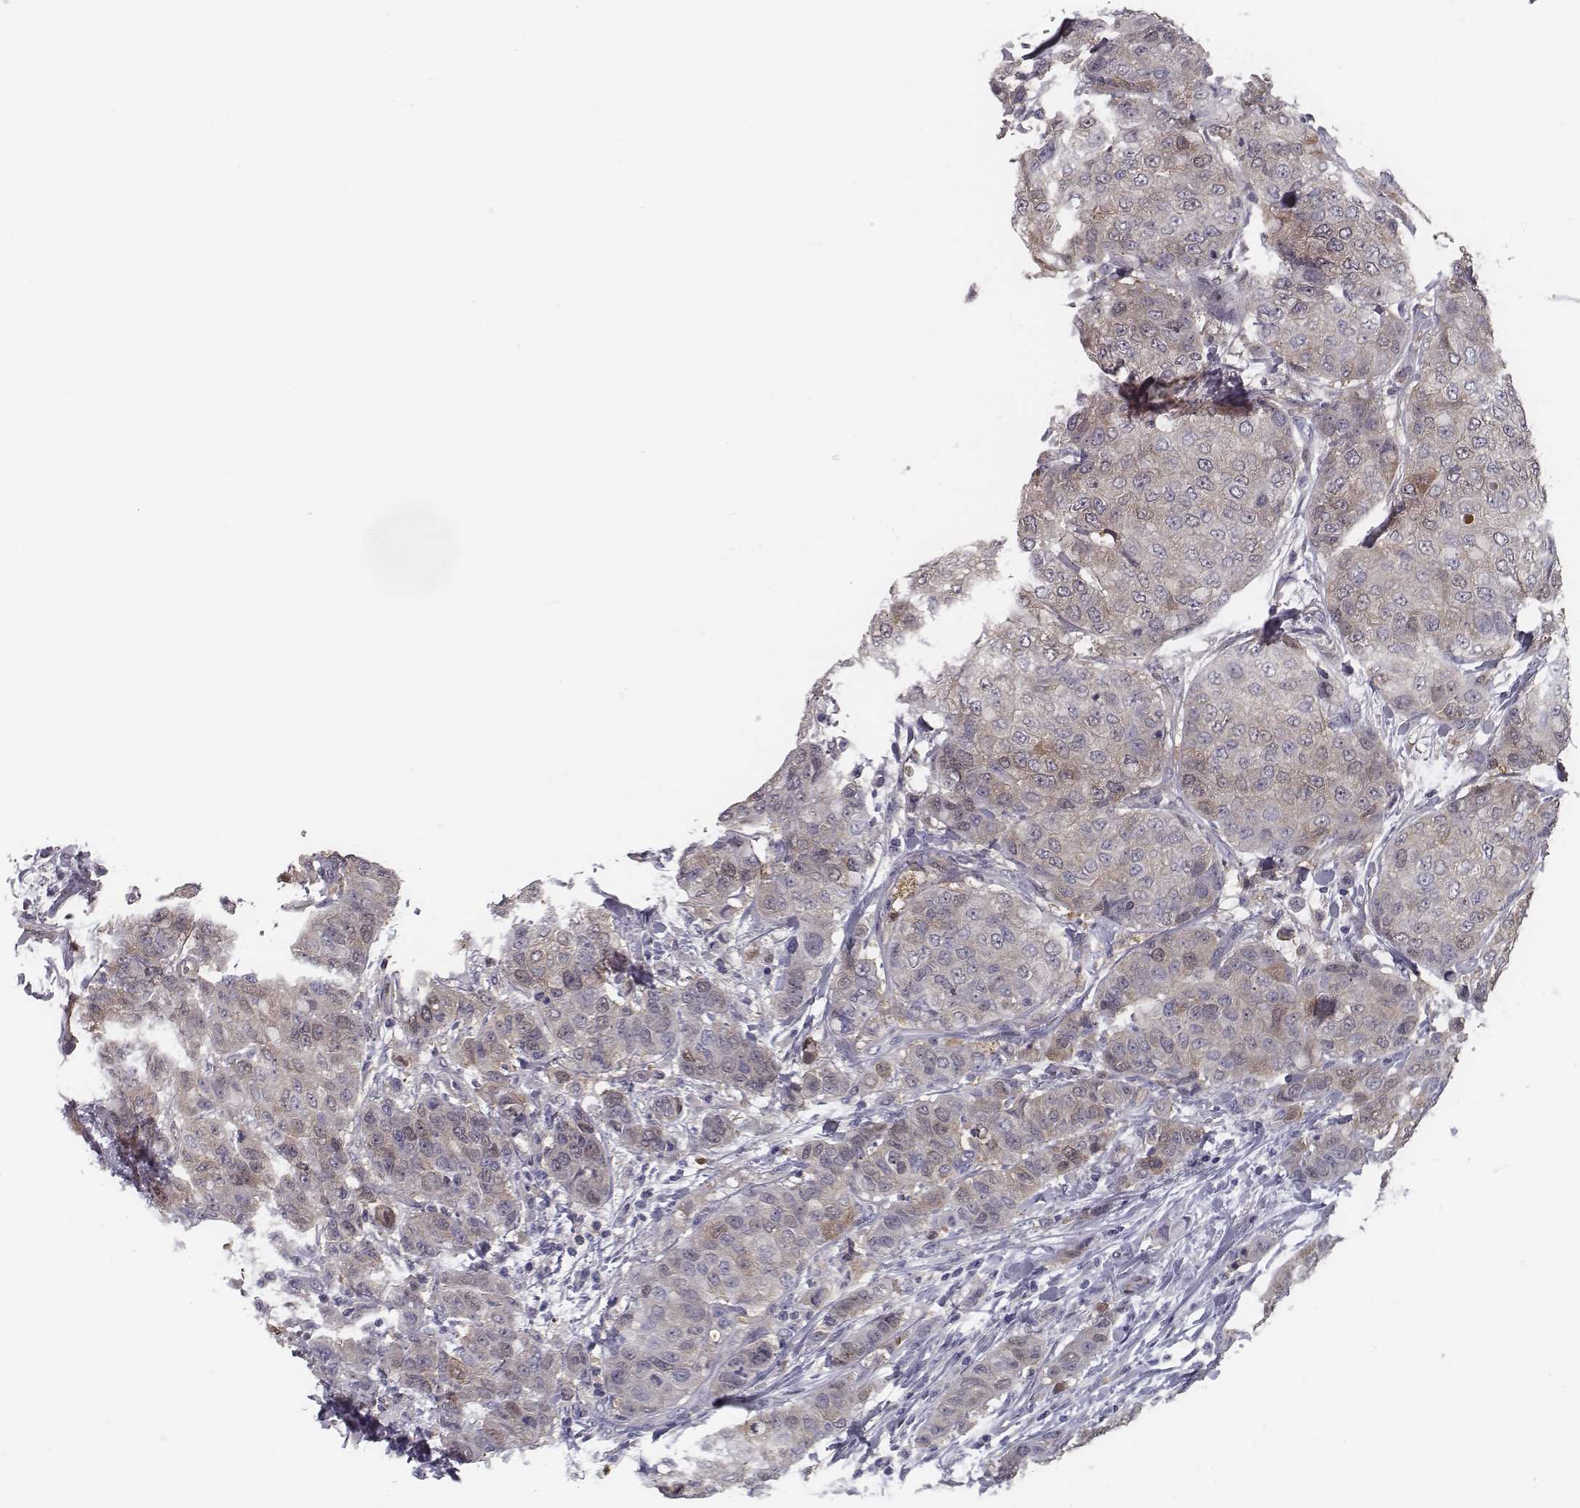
{"staining": {"intensity": "negative", "quantity": "none", "location": "none"}, "tissue": "breast cancer", "cell_type": "Tumor cells", "image_type": "cancer", "snomed": [{"axis": "morphology", "description": "Duct carcinoma"}, {"axis": "topography", "description": "Breast"}], "caption": "Tumor cells are negative for brown protein staining in breast invasive ductal carcinoma.", "gene": "ISYNA1", "patient": {"sex": "female", "age": 27}}